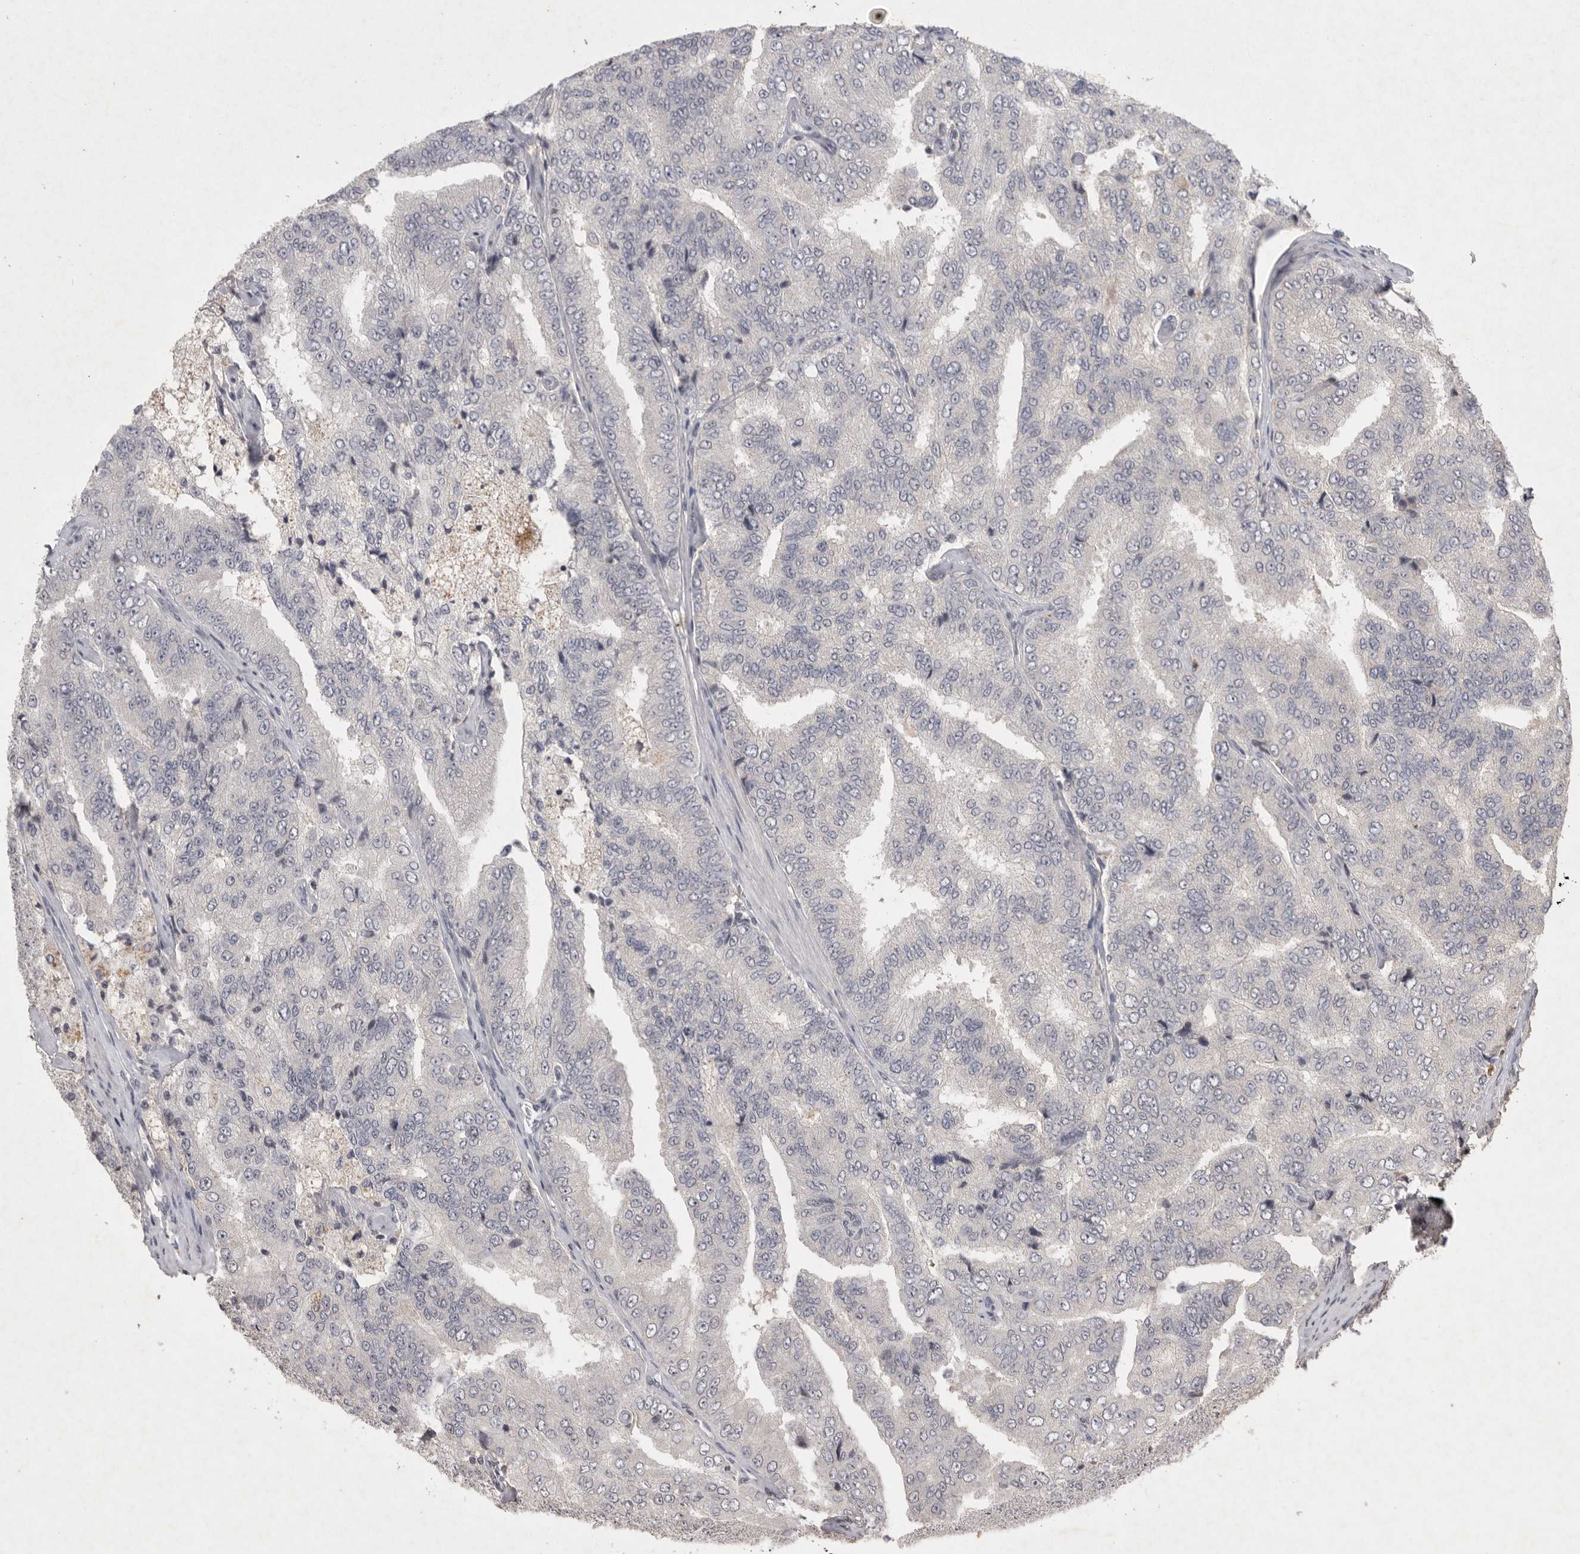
{"staining": {"intensity": "negative", "quantity": "none", "location": "none"}, "tissue": "prostate cancer", "cell_type": "Tumor cells", "image_type": "cancer", "snomed": [{"axis": "morphology", "description": "Adenocarcinoma, High grade"}, {"axis": "topography", "description": "Prostate"}], "caption": "IHC histopathology image of human prostate cancer stained for a protein (brown), which exhibits no staining in tumor cells. (Immunohistochemistry, brightfield microscopy, high magnification).", "gene": "APLNR", "patient": {"sex": "male", "age": 58}}